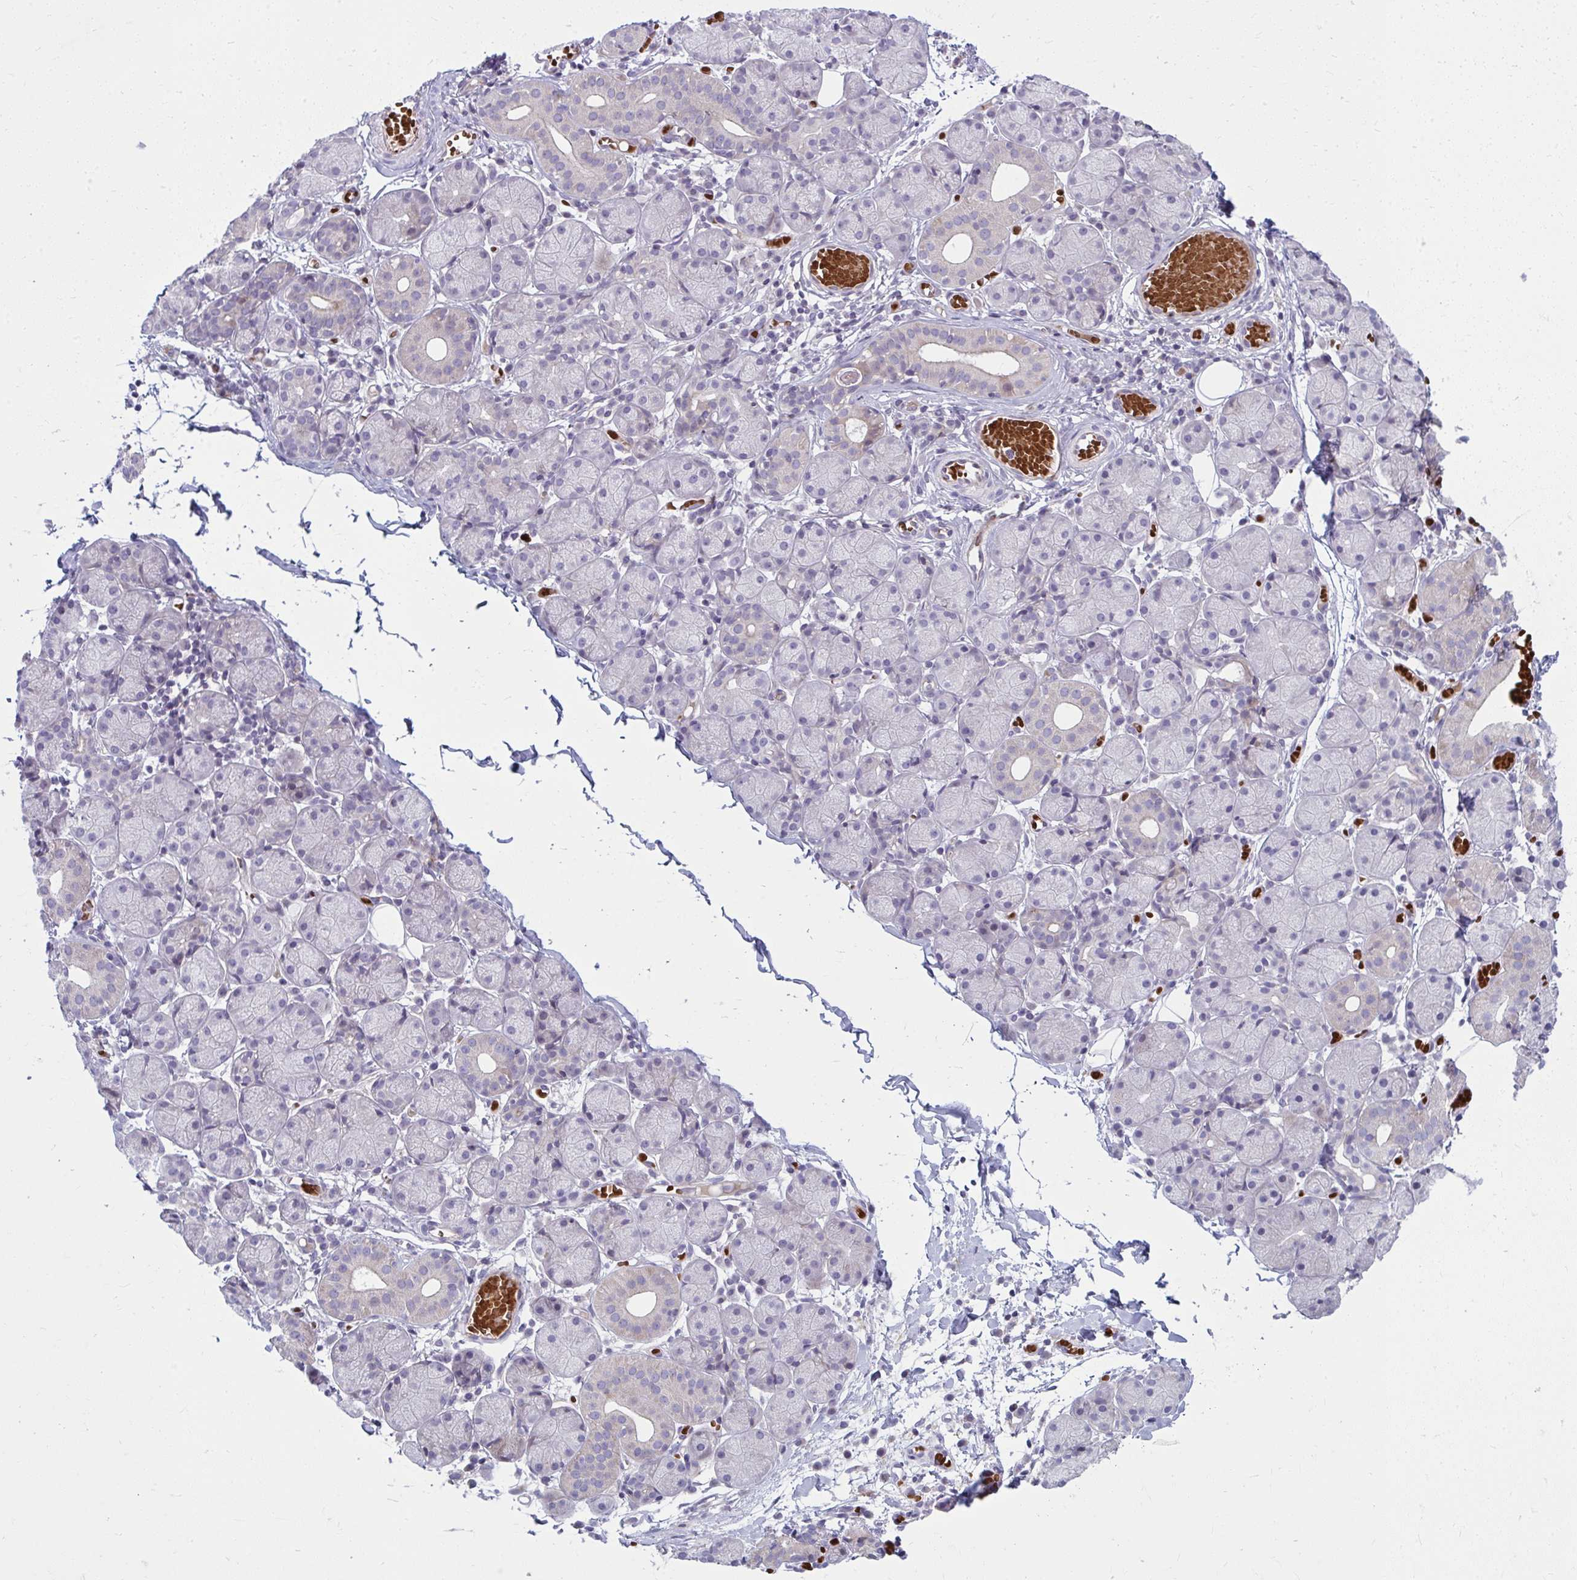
{"staining": {"intensity": "negative", "quantity": "none", "location": "none"}, "tissue": "salivary gland", "cell_type": "Glandular cells", "image_type": "normal", "snomed": [{"axis": "morphology", "description": "Normal tissue, NOS"}, {"axis": "topography", "description": "Salivary gland"}], "caption": "Glandular cells show no significant protein staining in normal salivary gland. (DAB immunohistochemistry (IHC) visualized using brightfield microscopy, high magnification).", "gene": "SLC14A1", "patient": {"sex": "female", "age": 24}}